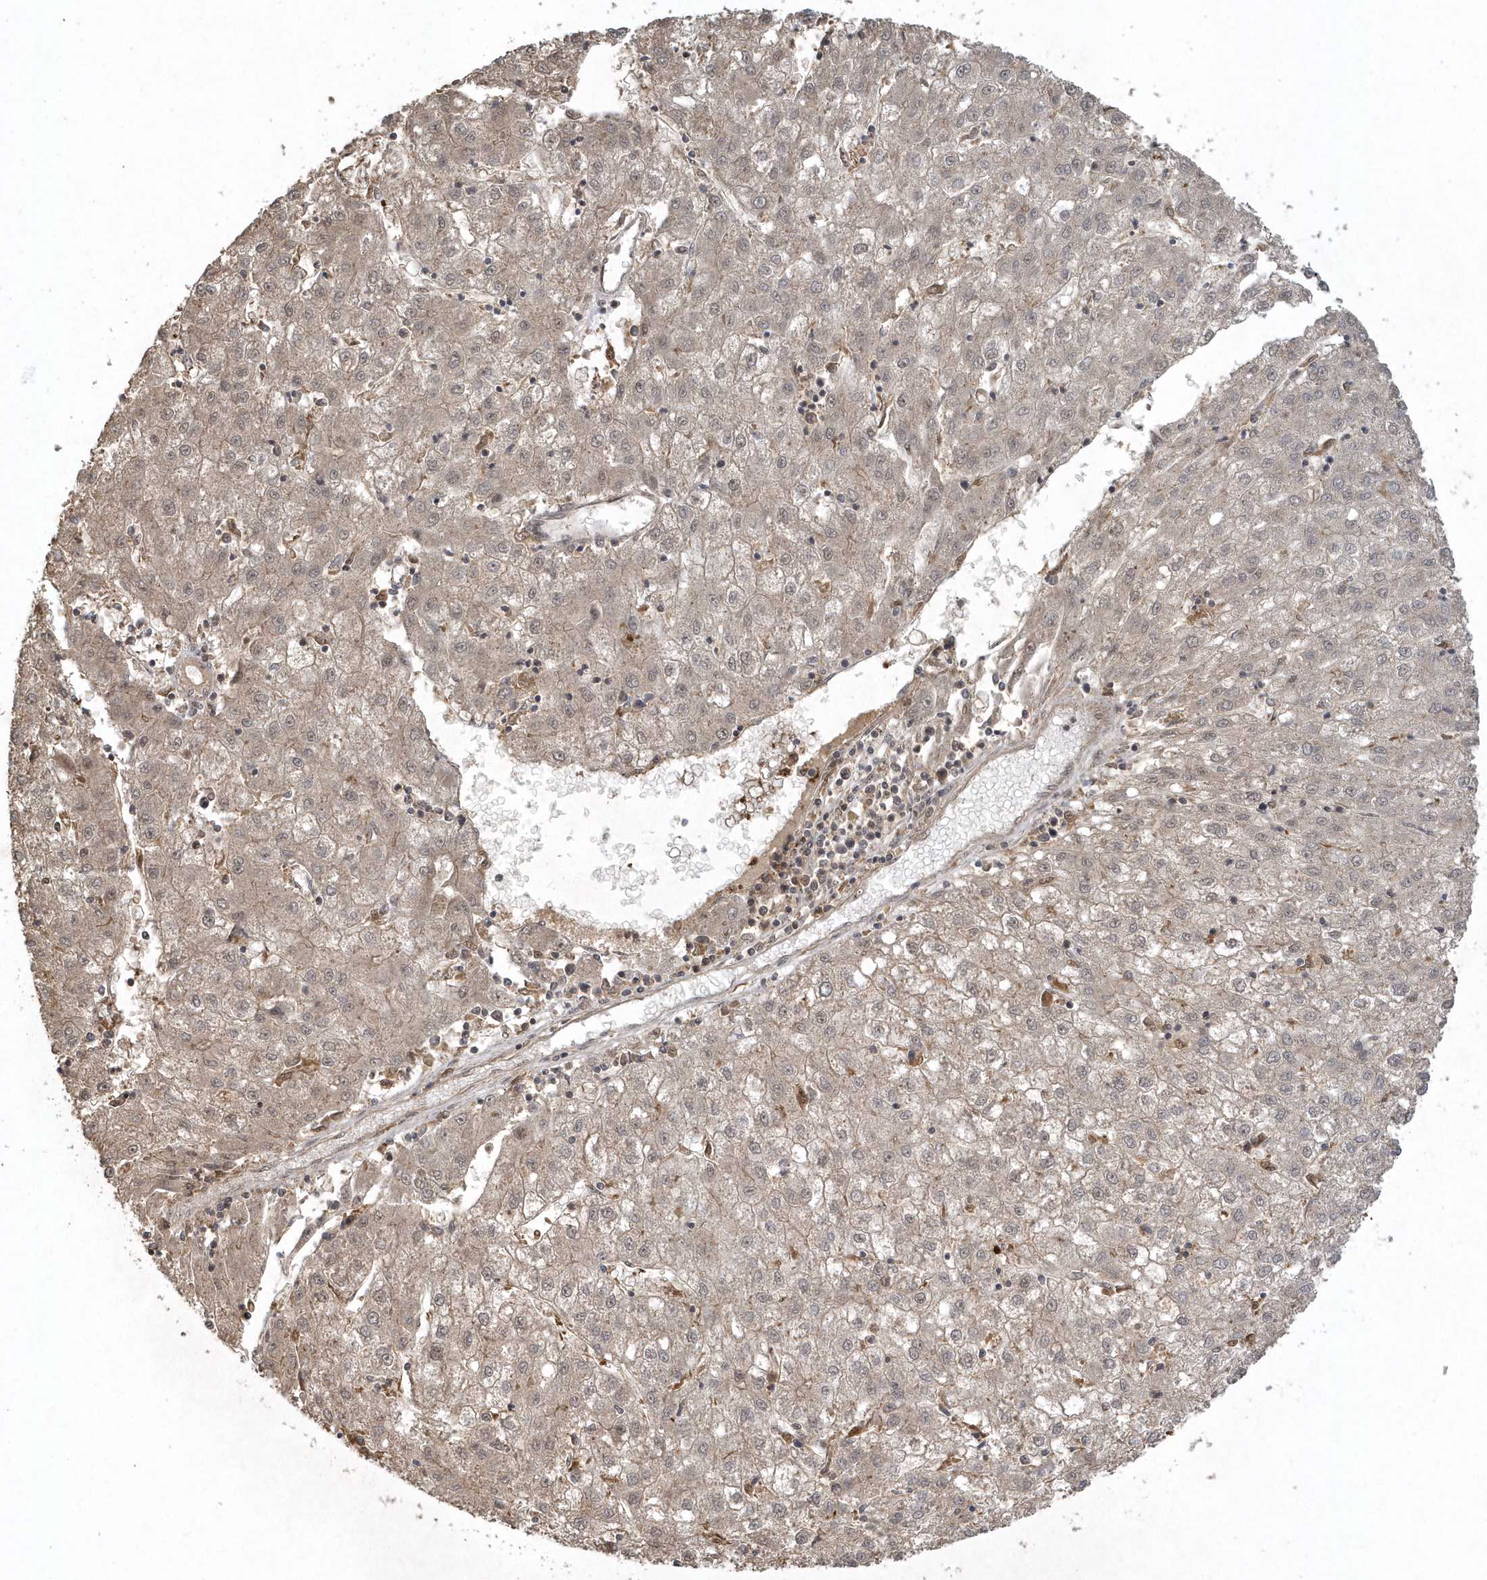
{"staining": {"intensity": "weak", "quantity": "25%-75%", "location": "cytoplasmic/membranous"}, "tissue": "liver cancer", "cell_type": "Tumor cells", "image_type": "cancer", "snomed": [{"axis": "morphology", "description": "Carcinoma, Hepatocellular, NOS"}, {"axis": "topography", "description": "Liver"}], "caption": "Weak cytoplasmic/membranous expression is present in approximately 25%-75% of tumor cells in liver cancer (hepatocellular carcinoma).", "gene": "LACC1", "patient": {"sex": "male", "age": 72}}